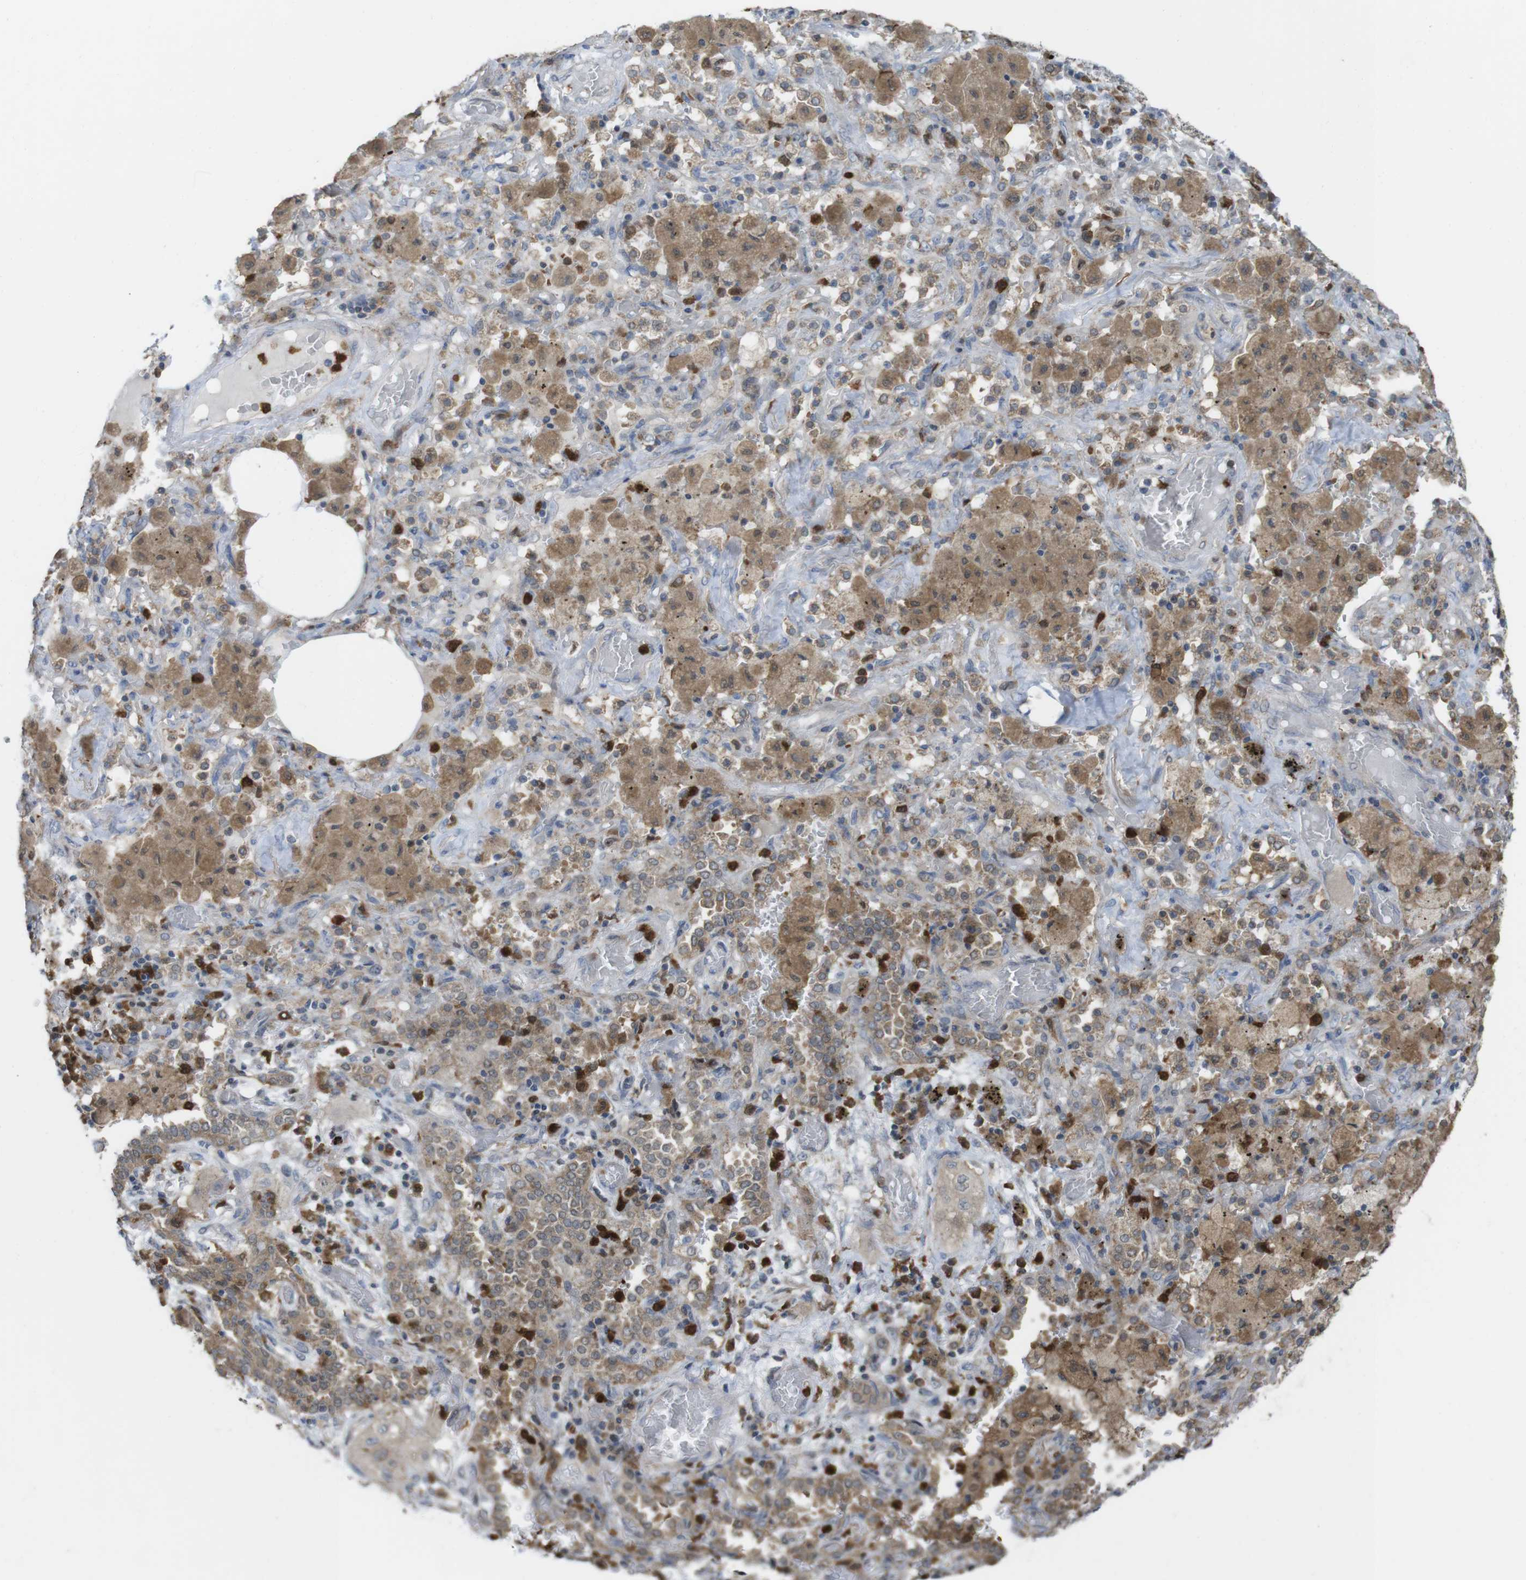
{"staining": {"intensity": "weak", "quantity": "25%-75%", "location": "cytoplasmic/membranous"}, "tissue": "lung cancer", "cell_type": "Tumor cells", "image_type": "cancer", "snomed": [{"axis": "morphology", "description": "Squamous cell carcinoma, NOS"}, {"axis": "topography", "description": "Lung"}], "caption": "The micrograph reveals immunohistochemical staining of lung cancer. There is weak cytoplasmic/membranous expression is identified in approximately 25%-75% of tumor cells. (DAB = brown stain, brightfield microscopy at high magnification).", "gene": "PRKCD", "patient": {"sex": "female", "age": 47}}